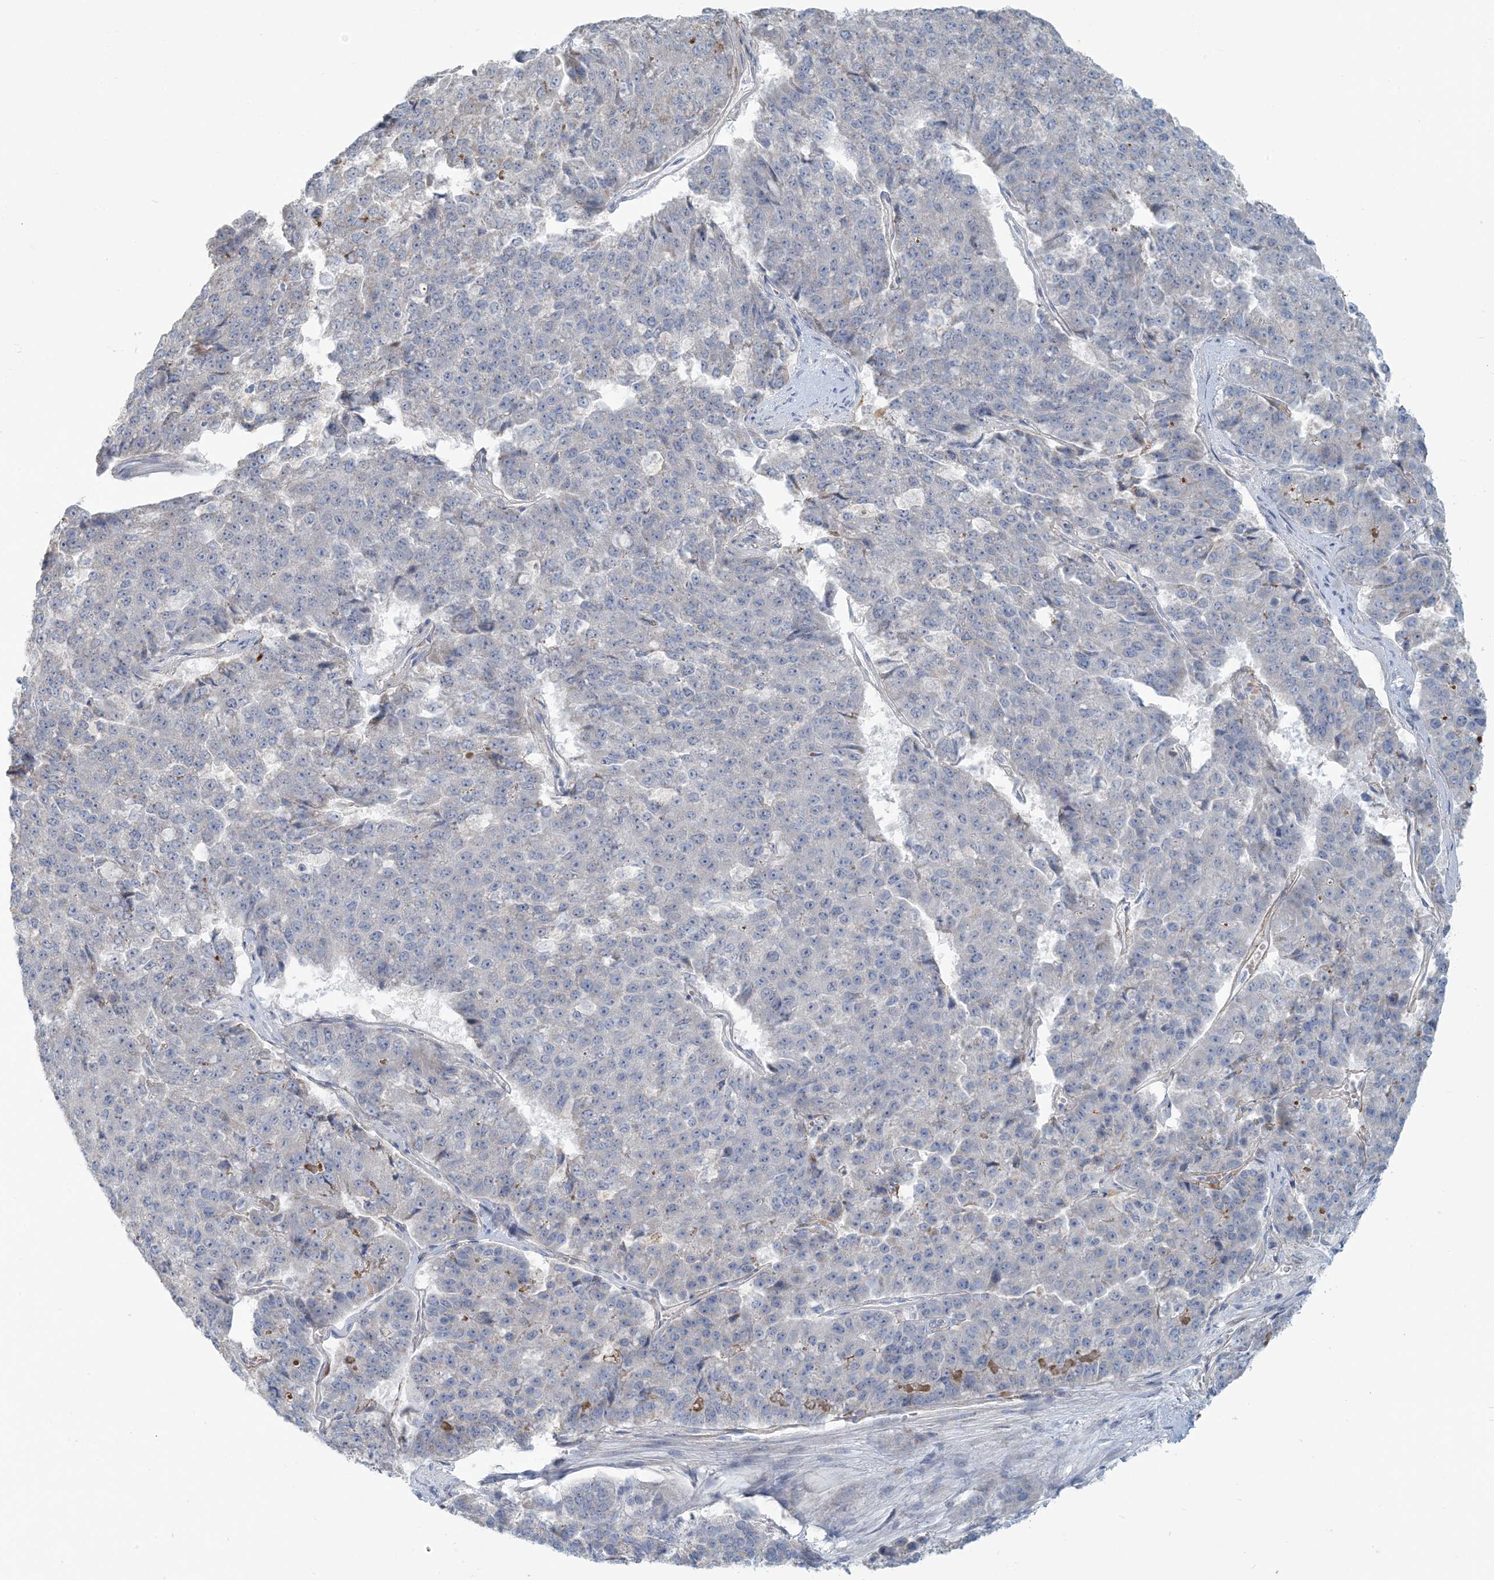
{"staining": {"intensity": "negative", "quantity": "none", "location": "none"}, "tissue": "pancreatic cancer", "cell_type": "Tumor cells", "image_type": "cancer", "snomed": [{"axis": "morphology", "description": "Adenocarcinoma, NOS"}, {"axis": "topography", "description": "Pancreas"}], "caption": "There is no significant positivity in tumor cells of pancreatic cancer (adenocarcinoma).", "gene": "SCML1", "patient": {"sex": "male", "age": 50}}